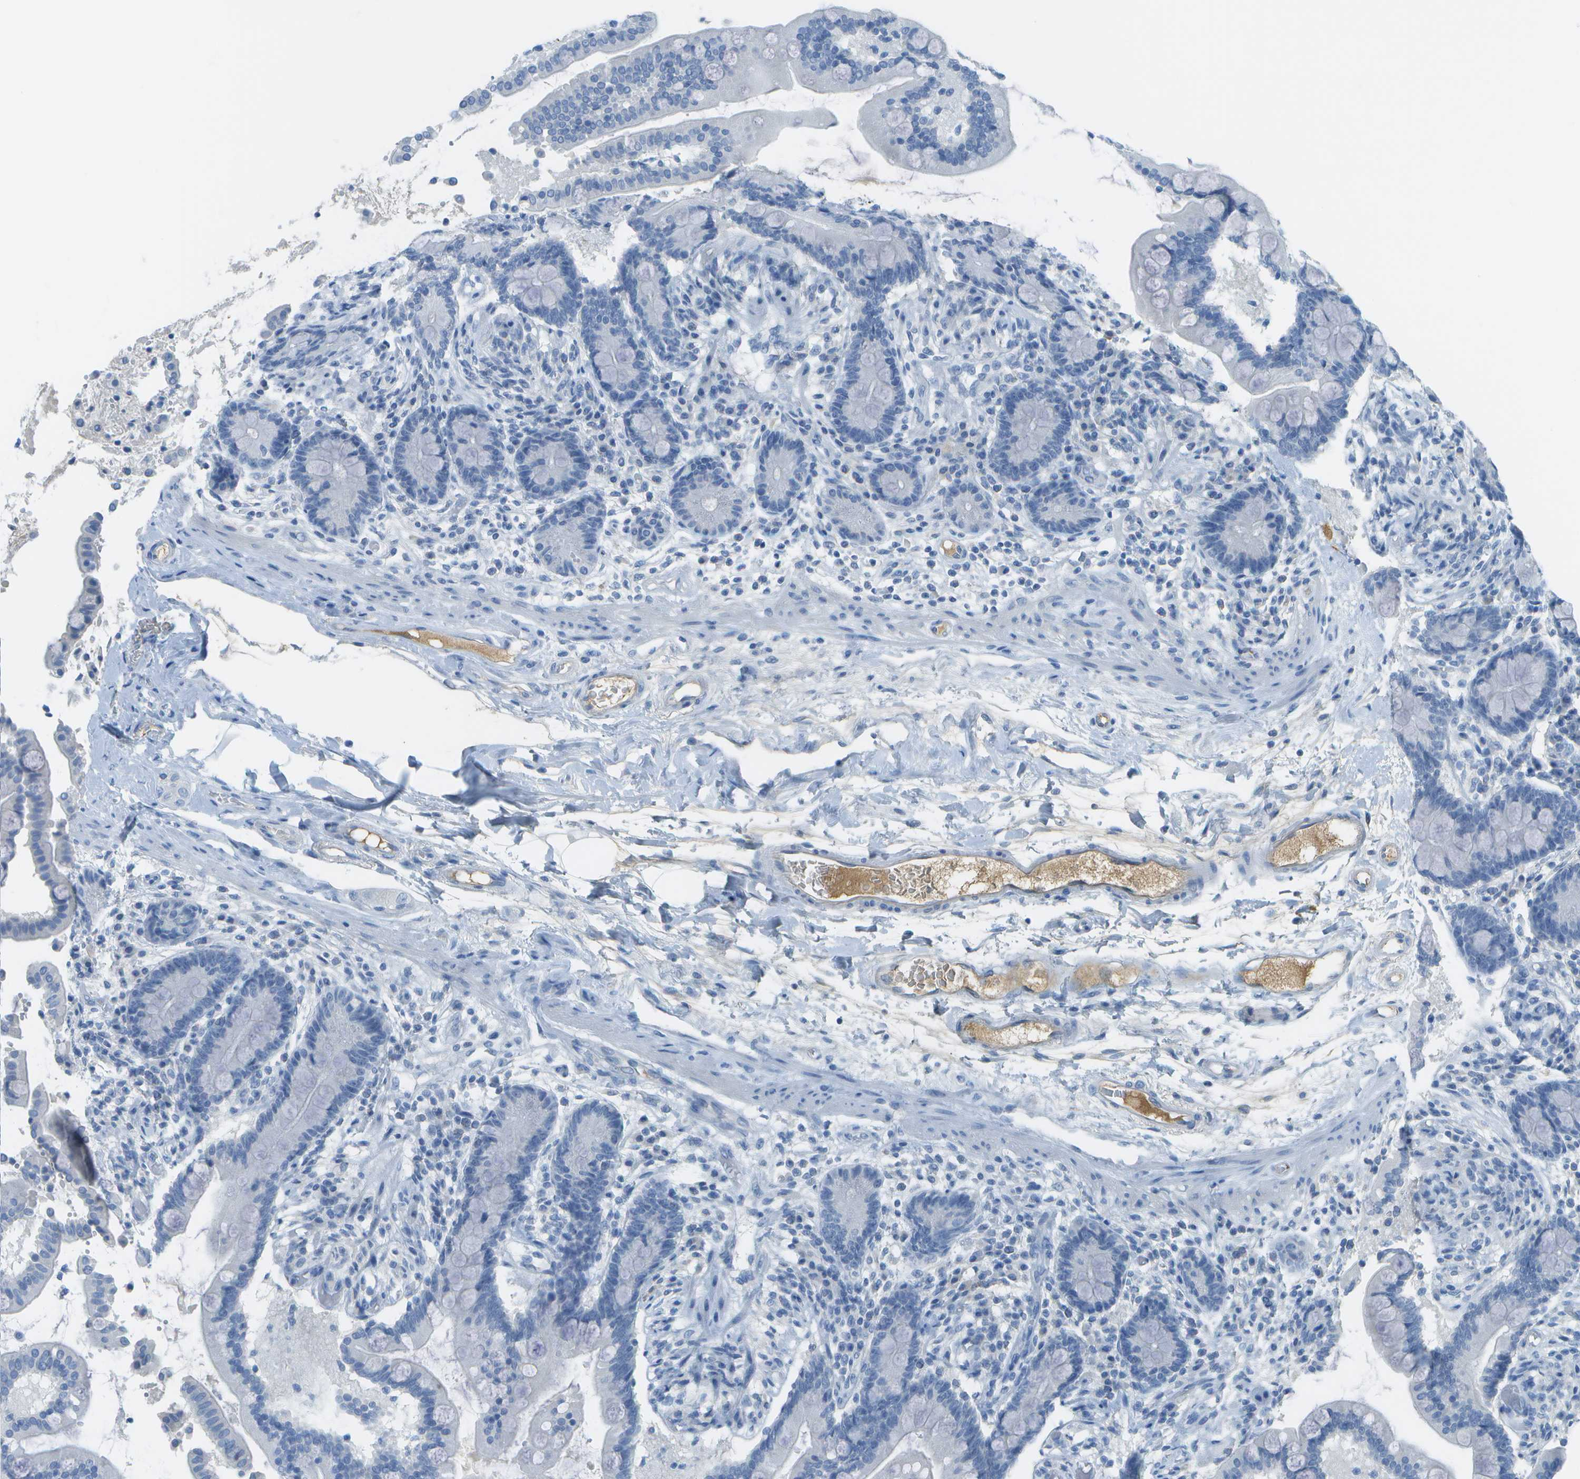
{"staining": {"intensity": "negative", "quantity": "none", "location": "none"}, "tissue": "colon", "cell_type": "Endothelial cells", "image_type": "normal", "snomed": [{"axis": "morphology", "description": "Normal tissue, NOS"}, {"axis": "topography", "description": "Colon"}], "caption": "An image of human colon is negative for staining in endothelial cells. (Immunohistochemistry (ihc), brightfield microscopy, high magnification).", "gene": "C1S", "patient": {"sex": "male", "age": 73}}